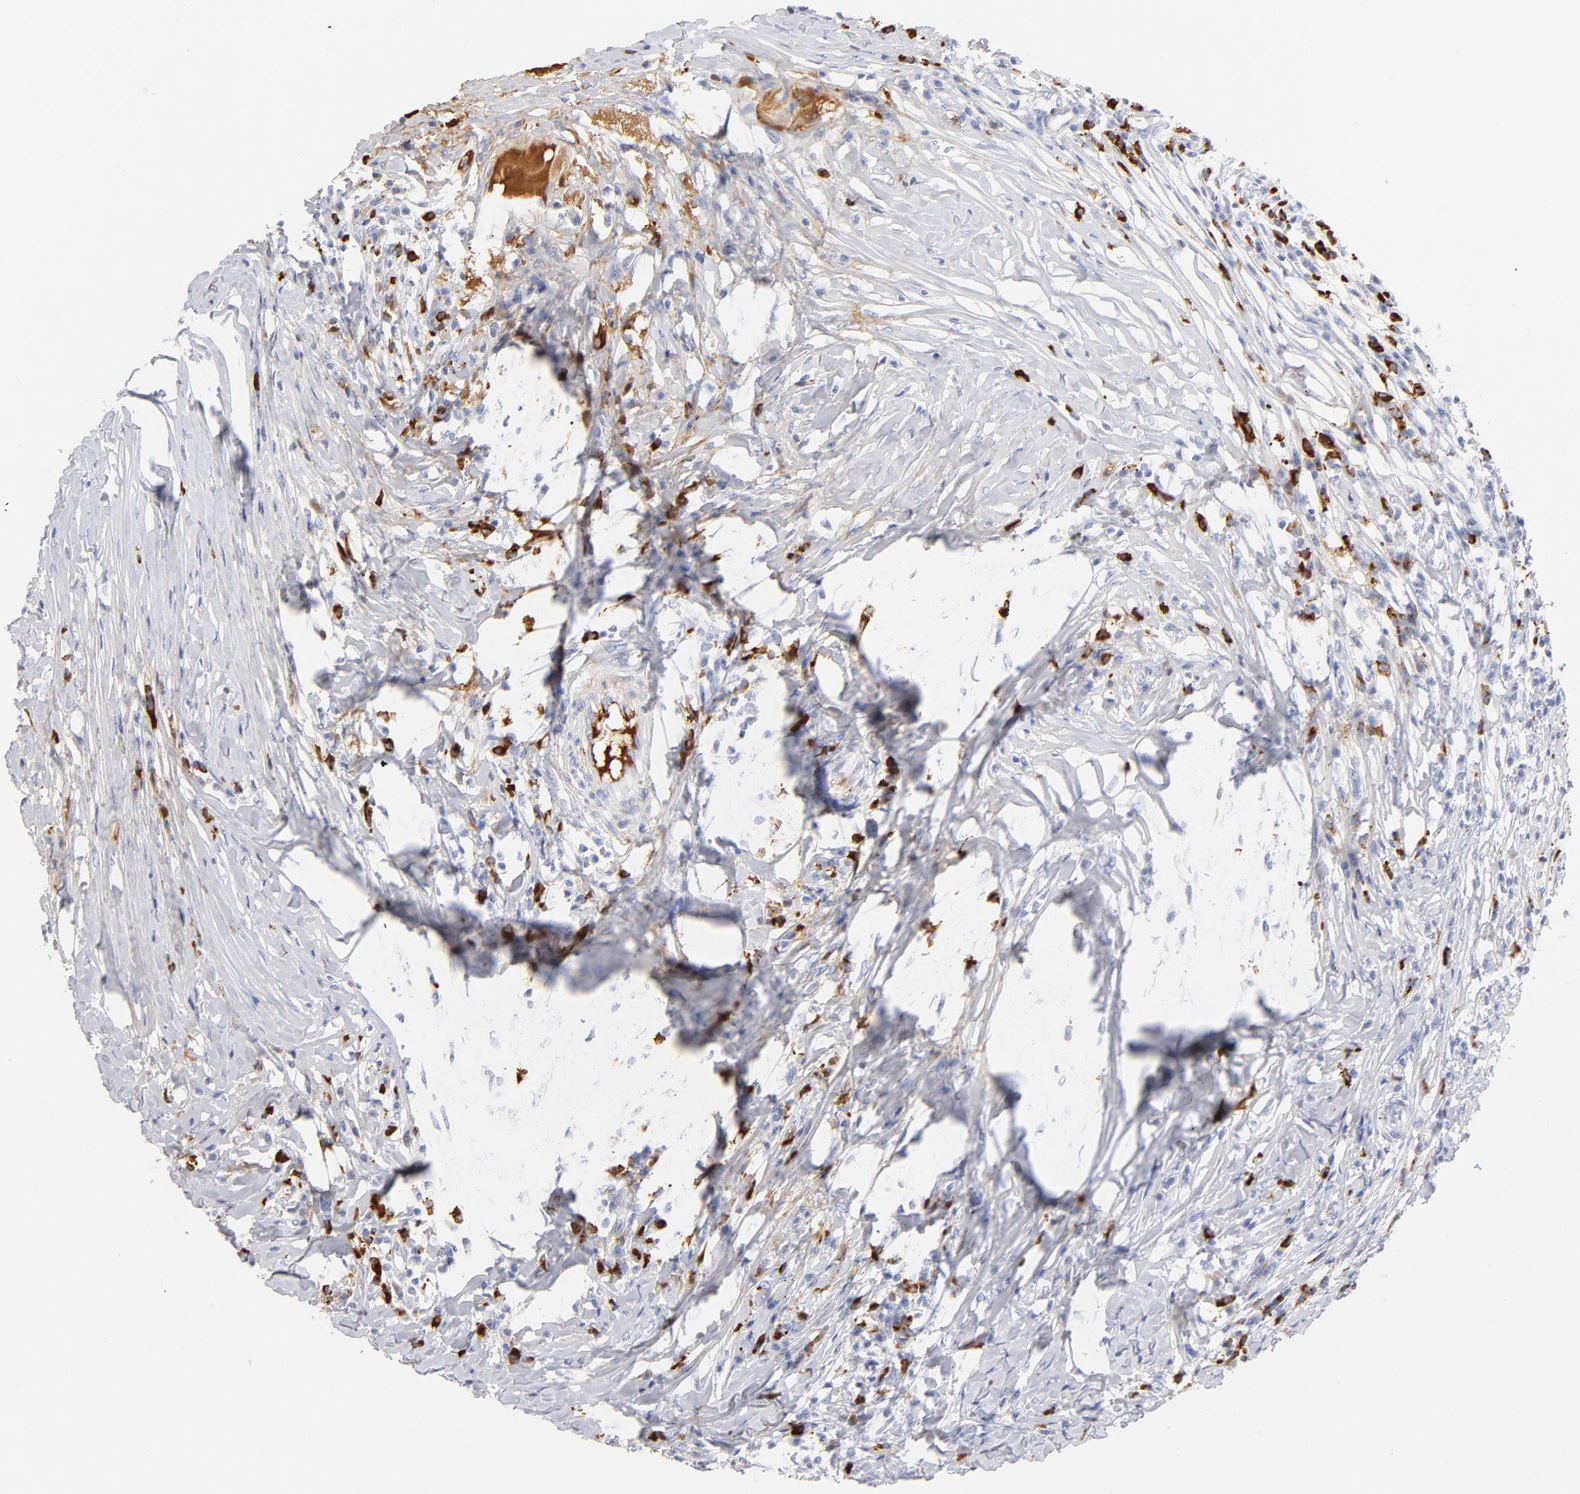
{"staining": {"intensity": "negative", "quantity": "none", "location": "none"}, "tissue": "head and neck cancer", "cell_type": "Tumor cells", "image_type": "cancer", "snomed": [{"axis": "morphology", "description": "Adenocarcinoma, NOS"}, {"axis": "topography", "description": "Salivary gland"}, {"axis": "topography", "description": "Head-Neck"}], "caption": "The micrograph displays no staining of tumor cells in head and neck cancer.", "gene": "PLAT", "patient": {"sex": "female", "age": 65}}